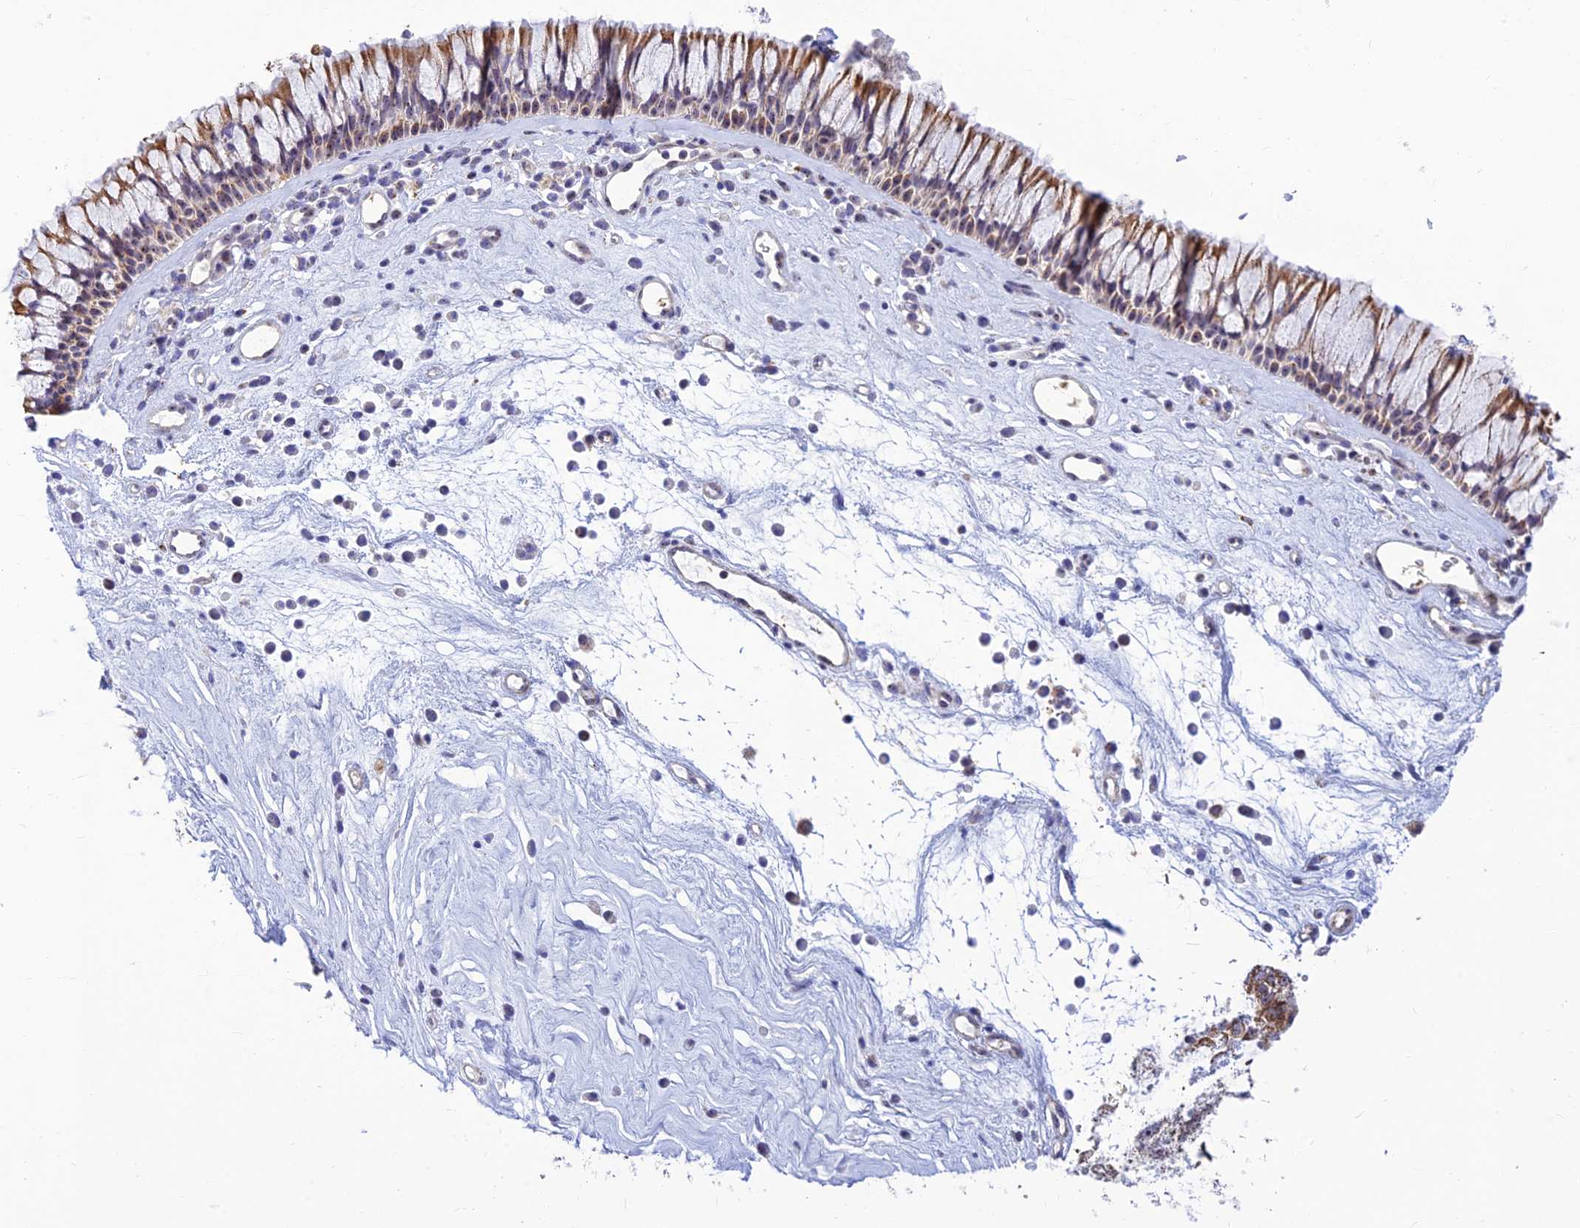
{"staining": {"intensity": "moderate", "quantity": ">75%", "location": "cytoplasmic/membranous,nuclear"}, "tissue": "nasopharynx", "cell_type": "Respiratory epithelial cells", "image_type": "normal", "snomed": [{"axis": "morphology", "description": "Normal tissue, NOS"}, {"axis": "morphology", "description": "Inflammation, NOS"}, {"axis": "morphology", "description": "Malignant melanoma, Metastatic site"}, {"axis": "topography", "description": "Nasopharynx"}], "caption": "Immunohistochemical staining of normal nasopharynx reveals >75% levels of moderate cytoplasmic/membranous,nuclear protein positivity in about >75% of respiratory epithelial cells. The protein of interest is stained brown, and the nuclei are stained in blue (DAB (3,3'-diaminobenzidine) IHC with brightfield microscopy, high magnification).", "gene": "POLR1G", "patient": {"sex": "male", "age": 70}}